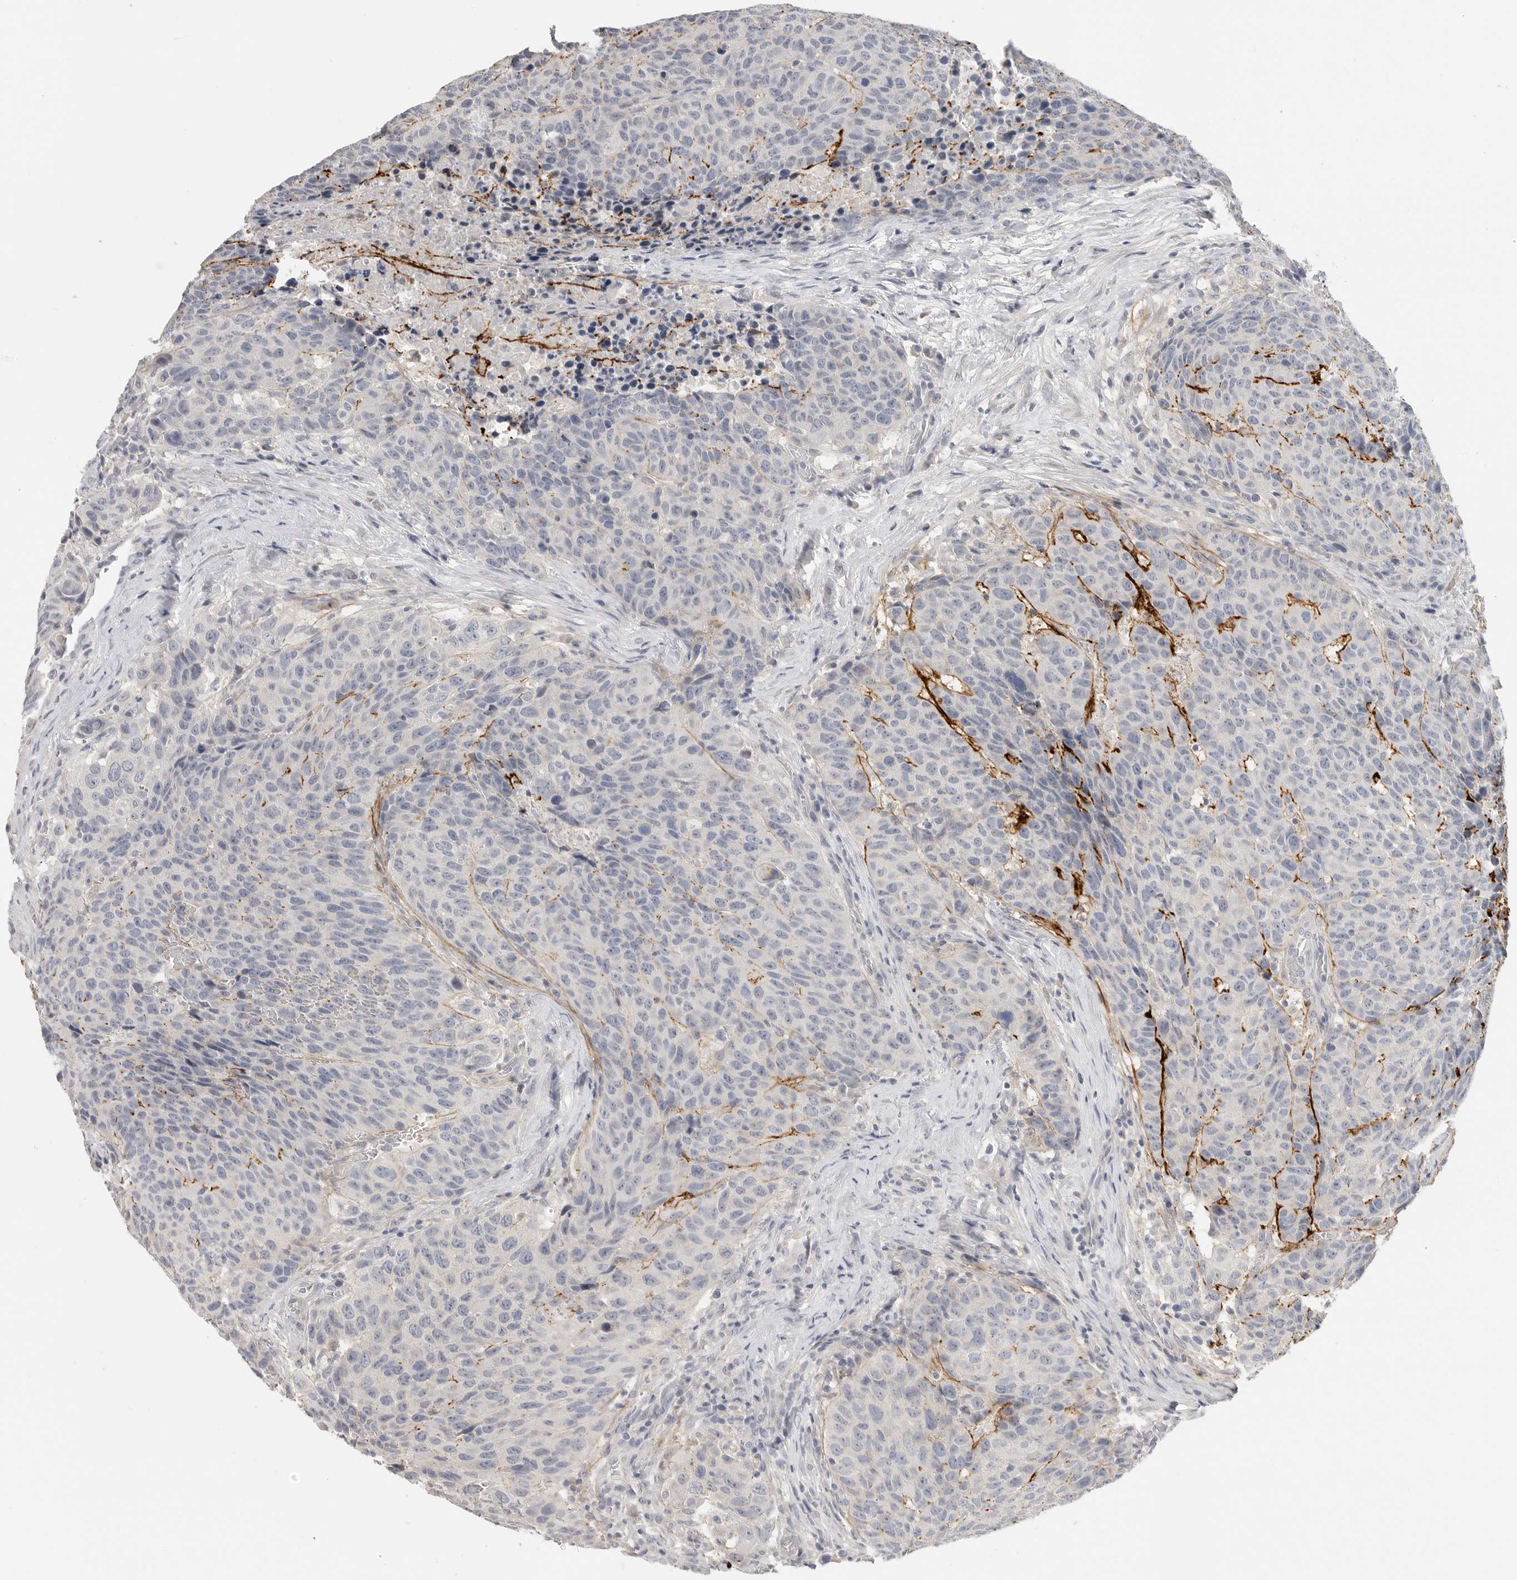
{"staining": {"intensity": "negative", "quantity": "none", "location": "none"}, "tissue": "head and neck cancer", "cell_type": "Tumor cells", "image_type": "cancer", "snomed": [{"axis": "morphology", "description": "Squamous cell carcinoma, NOS"}, {"axis": "topography", "description": "Head-Neck"}], "caption": "An image of human squamous cell carcinoma (head and neck) is negative for staining in tumor cells.", "gene": "FBN2", "patient": {"sex": "male", "age": 66}}